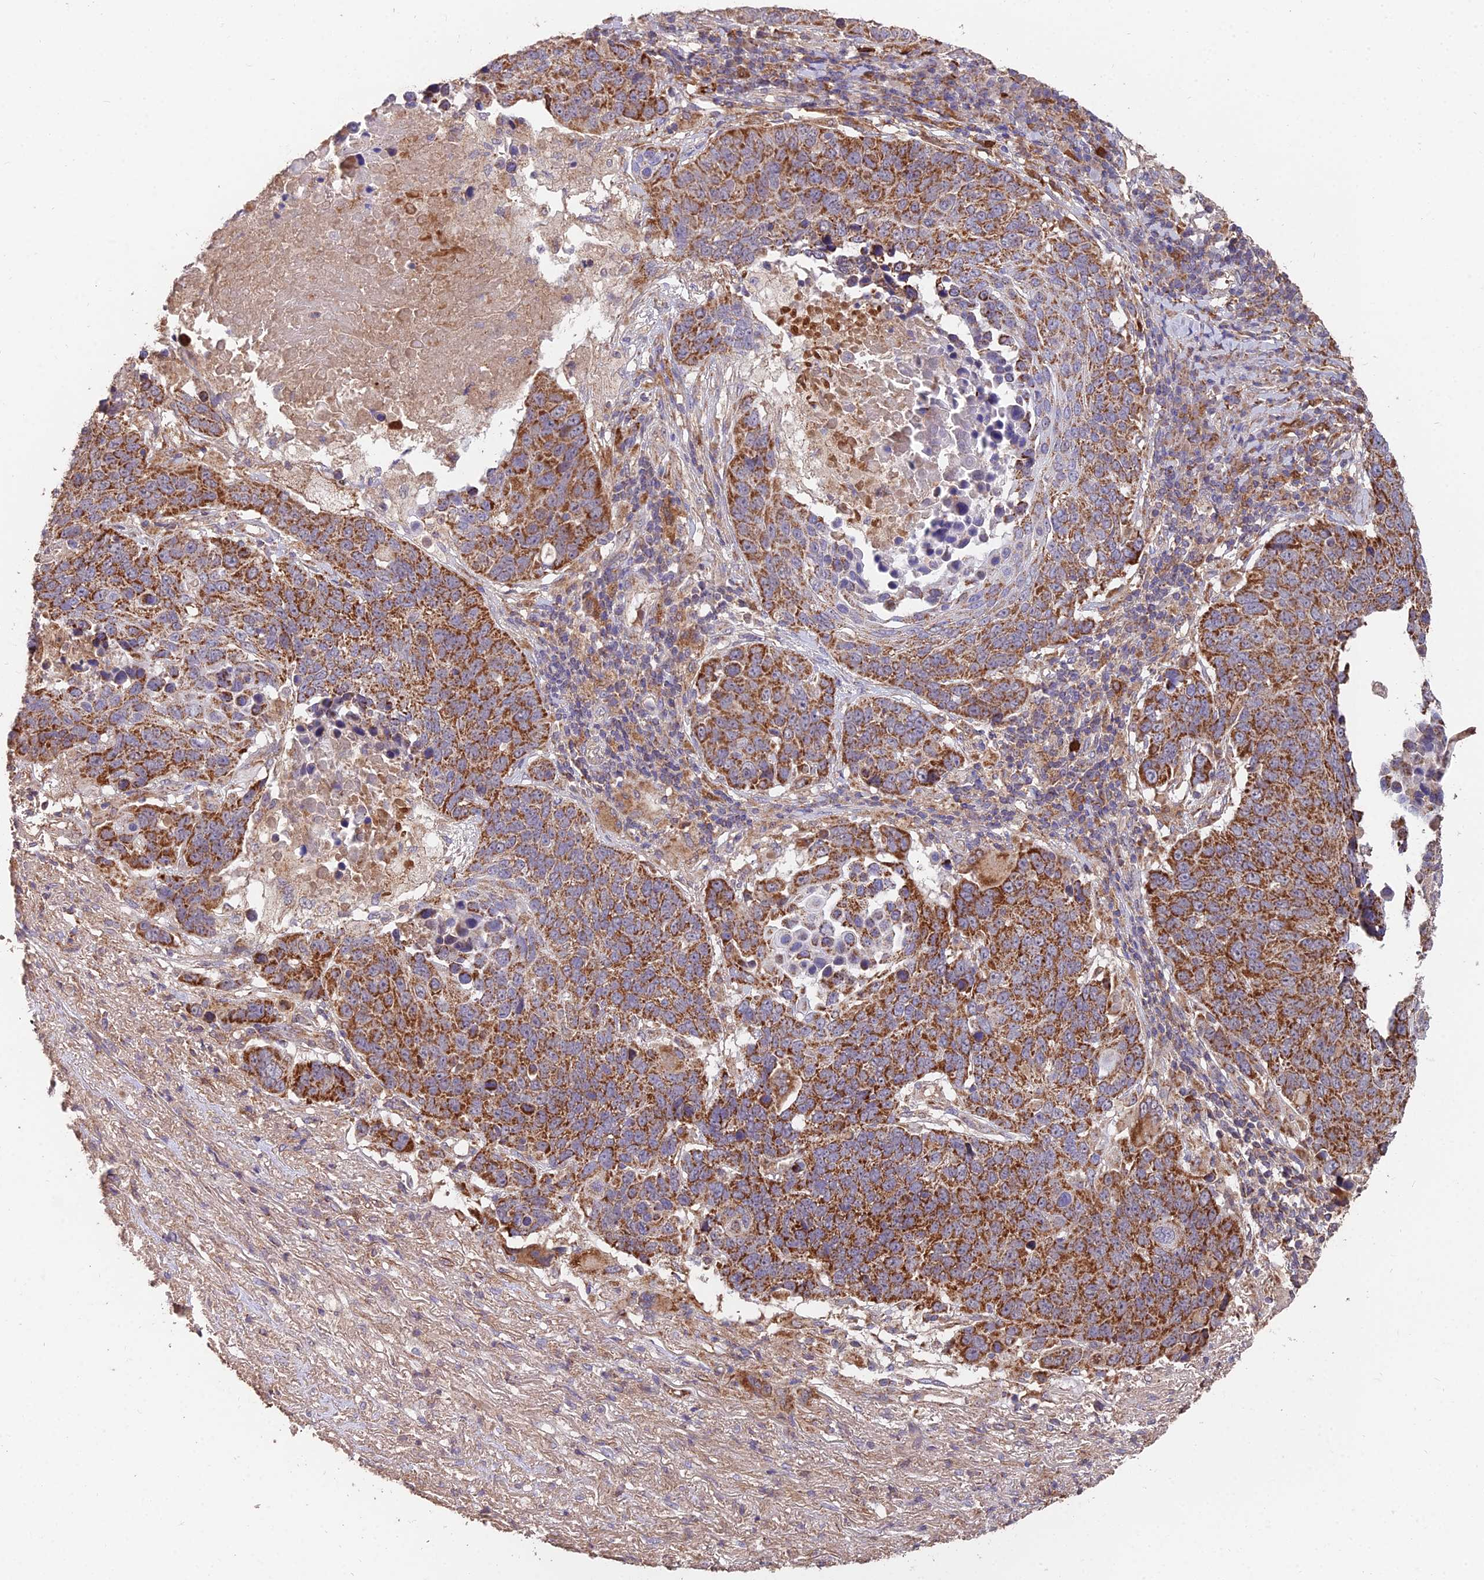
{"staining": {"intensity": "strong", "quantity": ">75%", "location": "cytoplasmic/membranous"}, "tissue": "lung cancer", "cell_type": "Tumor cells", "image_type": "cancer", "snomed": [{"axis": "morphology", "description": "Normal tissue, NOS"}, {"axis": "morphology", "description": "Squamous cell carcinoma, NOS"}, {"axis": "topography", "description": "Lymph node"}, {"axis": "topography", "description": "Lung"}], "caption": "Squamous cell carcinoma (lung) stained with a protein marker reveals strong staining in tumor cells.", "gene": "IFT22", "patient": {"sex": "male", "age": 66}}